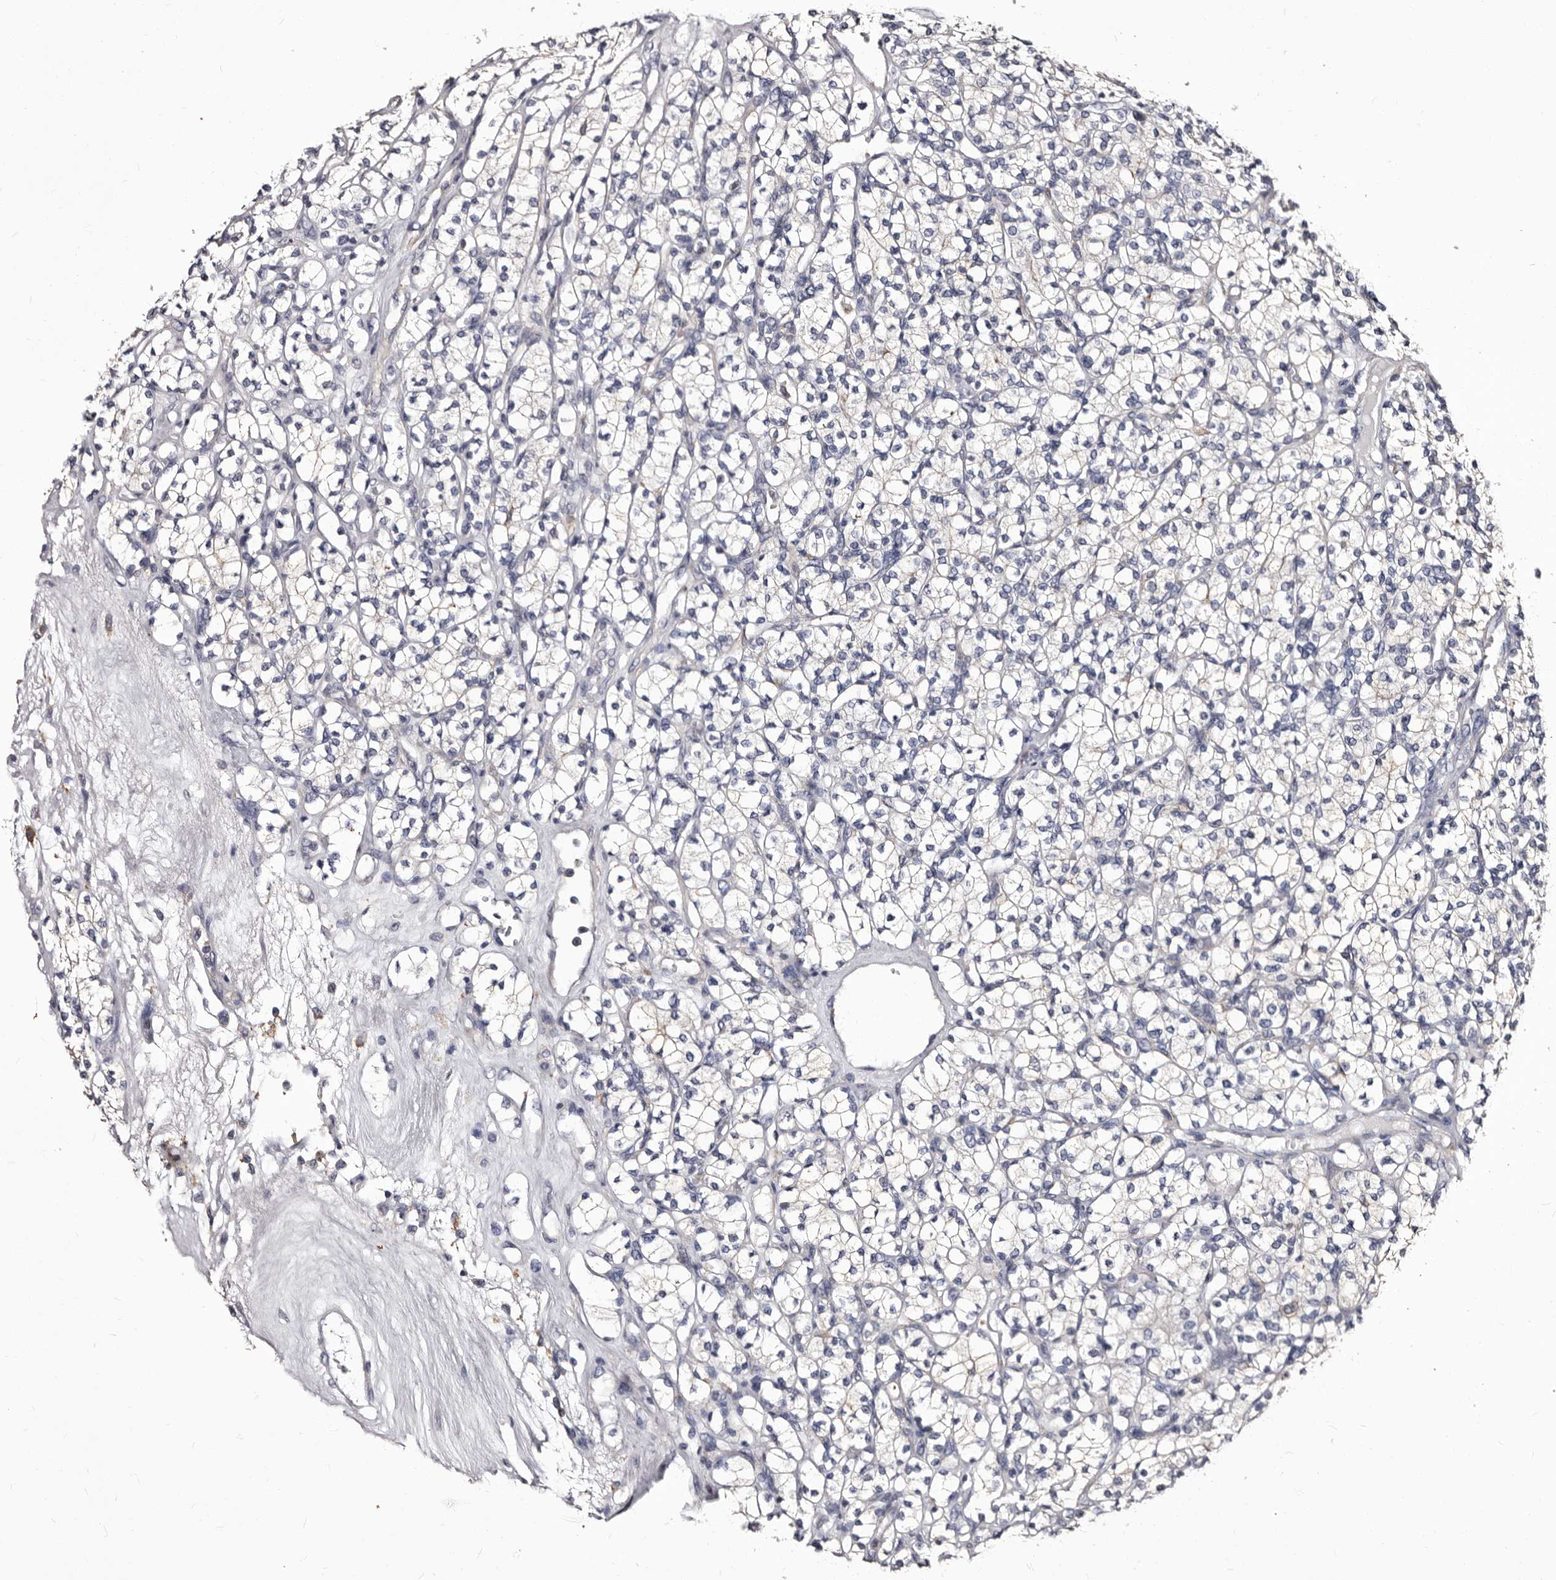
{"staining": {"intensity": "negative", "quantity": "none", "location": "none"}, "tissue": "renal cancer", "cell_type": "Tumor cells", "image_type": "cancer", "snomed": [{"axis": "morphology", "description": "Adenocarcinoma, NOS"}, {"axis": "topography", "description": "Kidney"}], "caption": "Tumor cells are negative for protein expression in human renal cancer.", "gene": "AUNIP", "patient": {"sex": "male", "age": 77}}